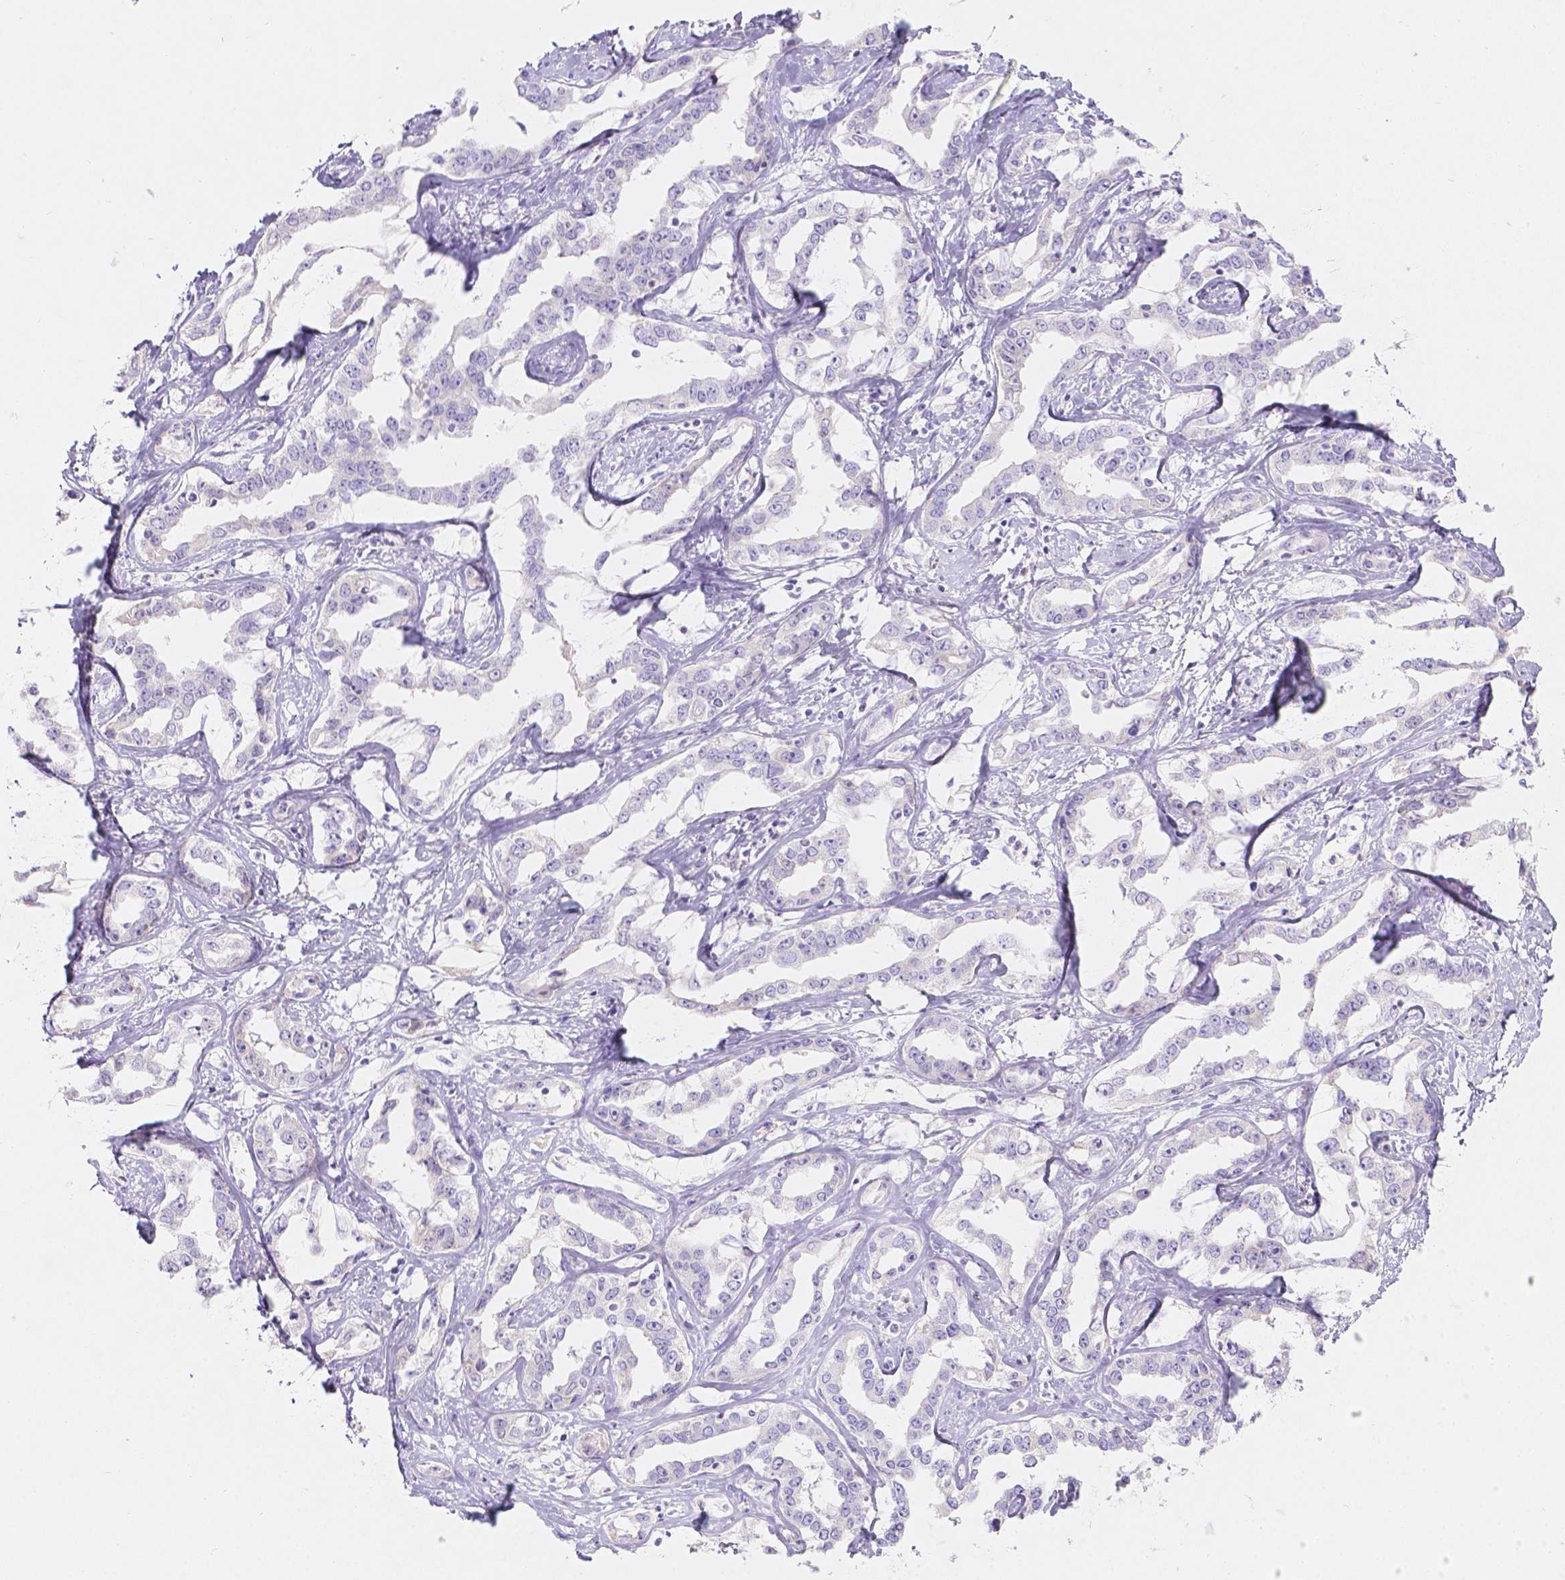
{"staining": {"intensity": "negative", "quantity": "none", "location": "none"}, "tissue": "liver cancer", "cell_type": "Tumor cells", "image_type": "cancer", "snomed": [{"axis": "morphology", "description": "Cholangiocarcinoma"}, {"axis": "topography", "description": "Liver"}], "caption": "Tumor cells are negative for brown protein staining in cholangiocarcinoma (liver). The staining was performed using DAB (3,3'-diaminobenzidine) to visualize the protein expression in brown, while the nuclei were stained in blue with hematoxylin (Magnification: 20x).", "gene": "GAL3ST2", "patient": {"sex": "male", "age": 59}}